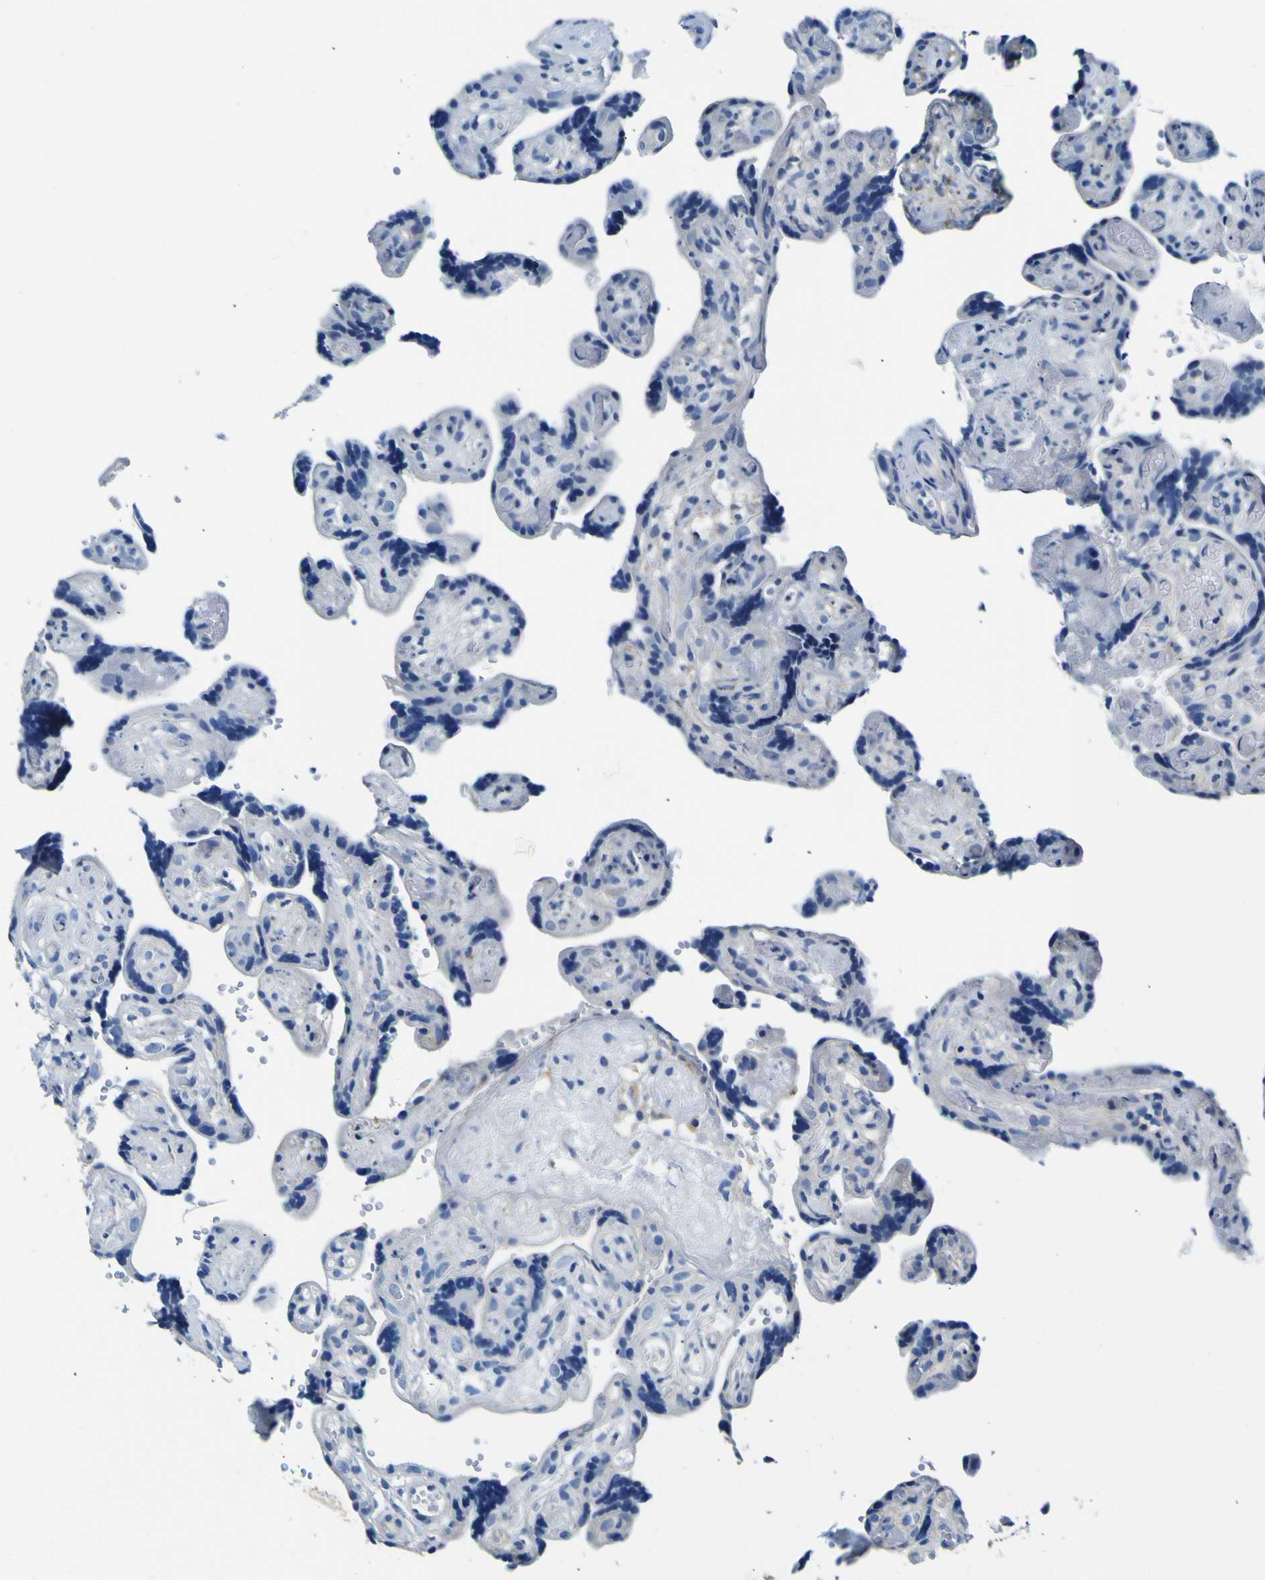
{"staining": {"intensity": "negative", "quantity": "none", "location": "none"}, "tissue": "placenta", "cell_type": "Decidual cells", "image_type": "normal", "snomed": [{"axis": "morphology", "description": "Normal tissue, NOS"}, {"axis": "topography", "description": "Placenta"}], "caption": "There is no significant staining in decidual cells of placenta. Brightfield microscopy of IHC stained with DAB (brown) and hematoxylin (blue), captured at high magnification.", "gene": "ADGRA2", "patient": {"sex": "female", "age": 30}}